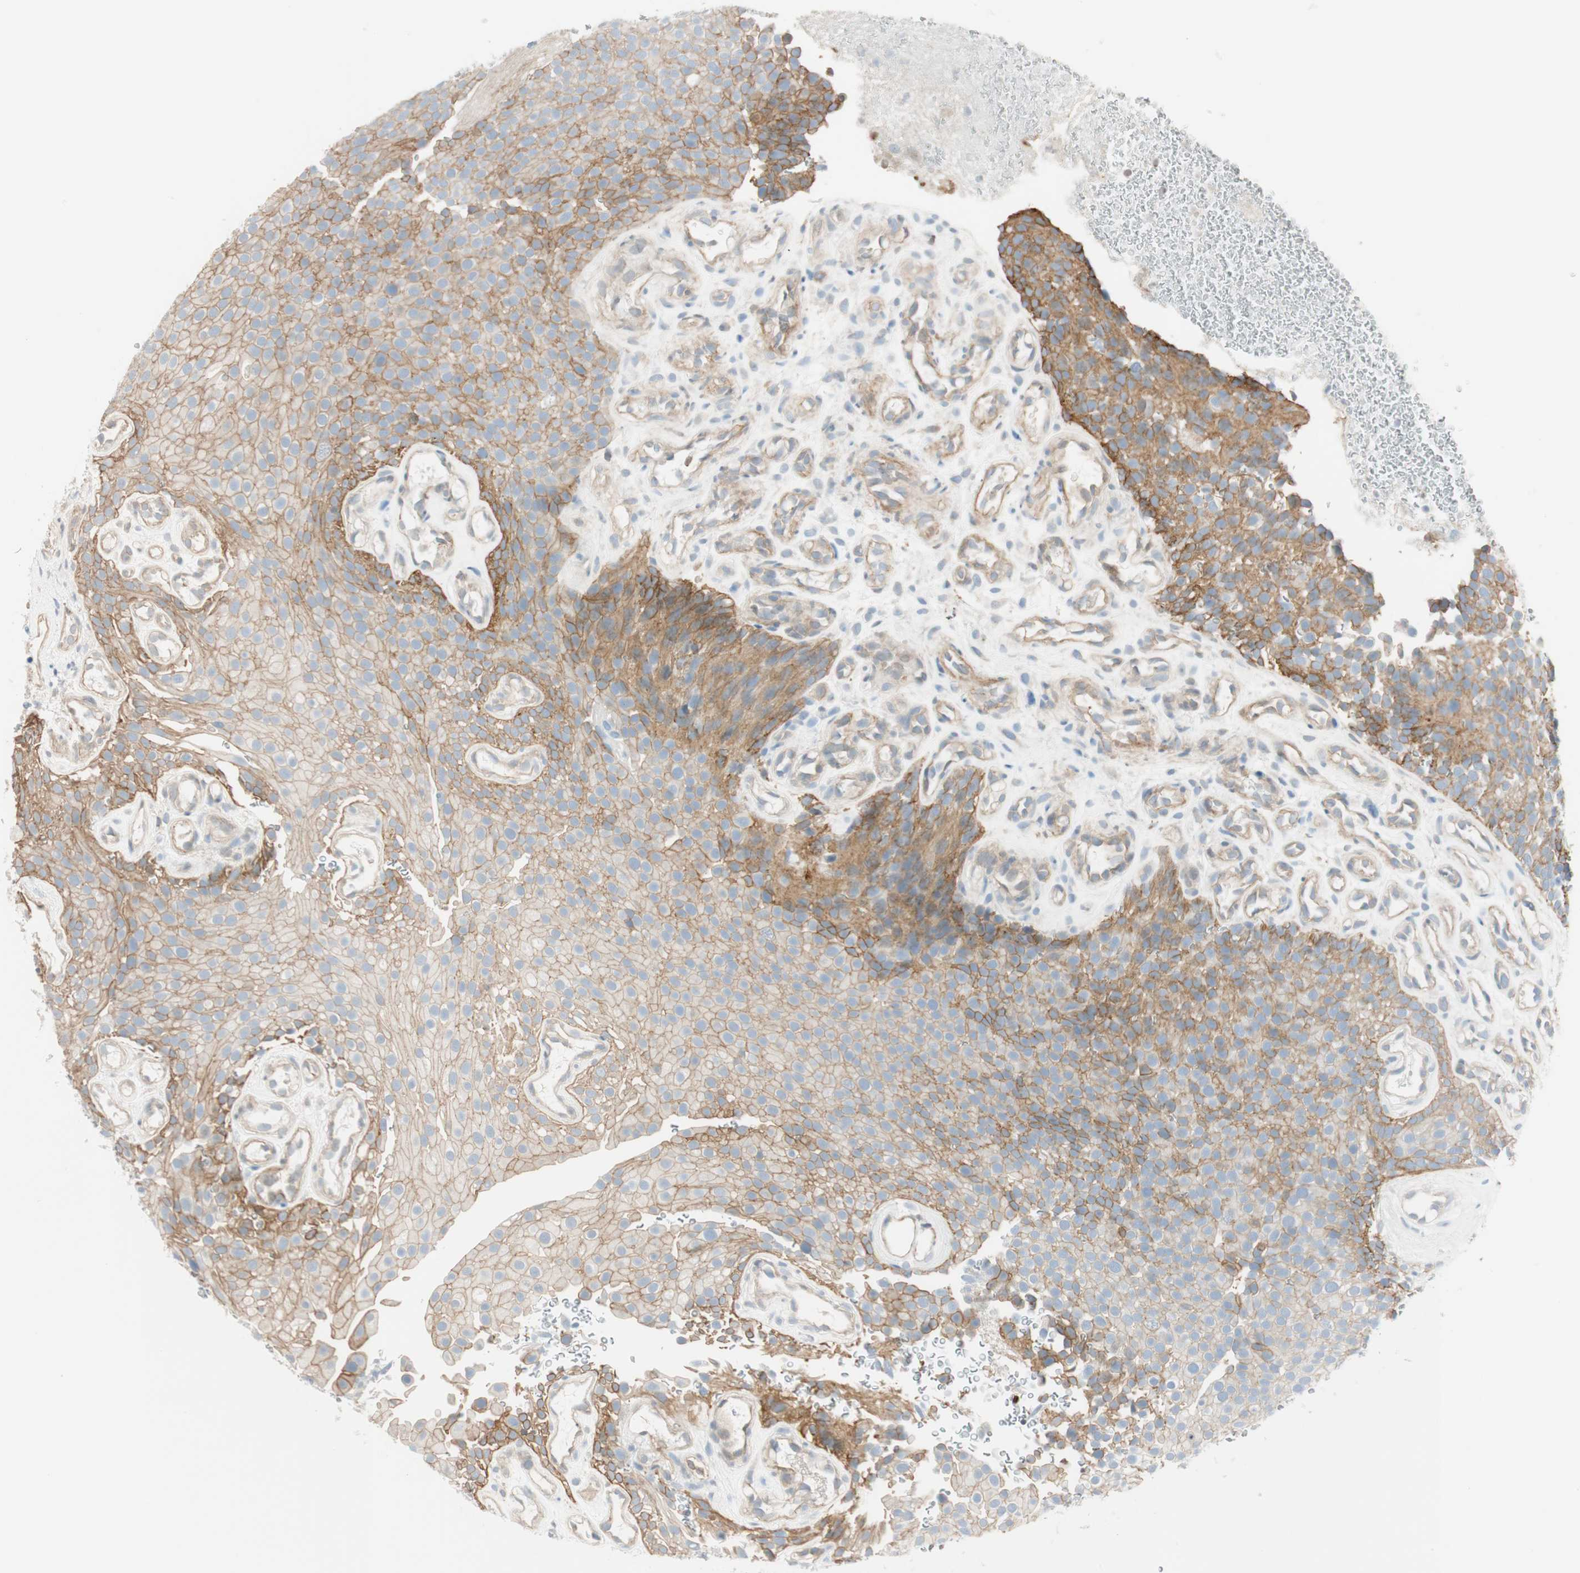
{"staining": {"intensity": "moderate", "quantity": ">75%", "location": "cytoplasmic/membranous"}, "tissue": "urothelial cancer", "cell_type": "Tumor cells", "image_type": "cancer", "snomed": [{"axis": "morphology", "description": "Urothelial carcinoma, Low grade"}, {"axis": "topography", "description": "Urinary bladder"}], "caption": "Immunohistochemical staining of urothelial cancer displays medium levels of moderate cytoplasmic/membranous protein staining in approximately >75% of tumor cells.", "gene": "CDK3", "patient": {"sex": "male", "age": 78}}